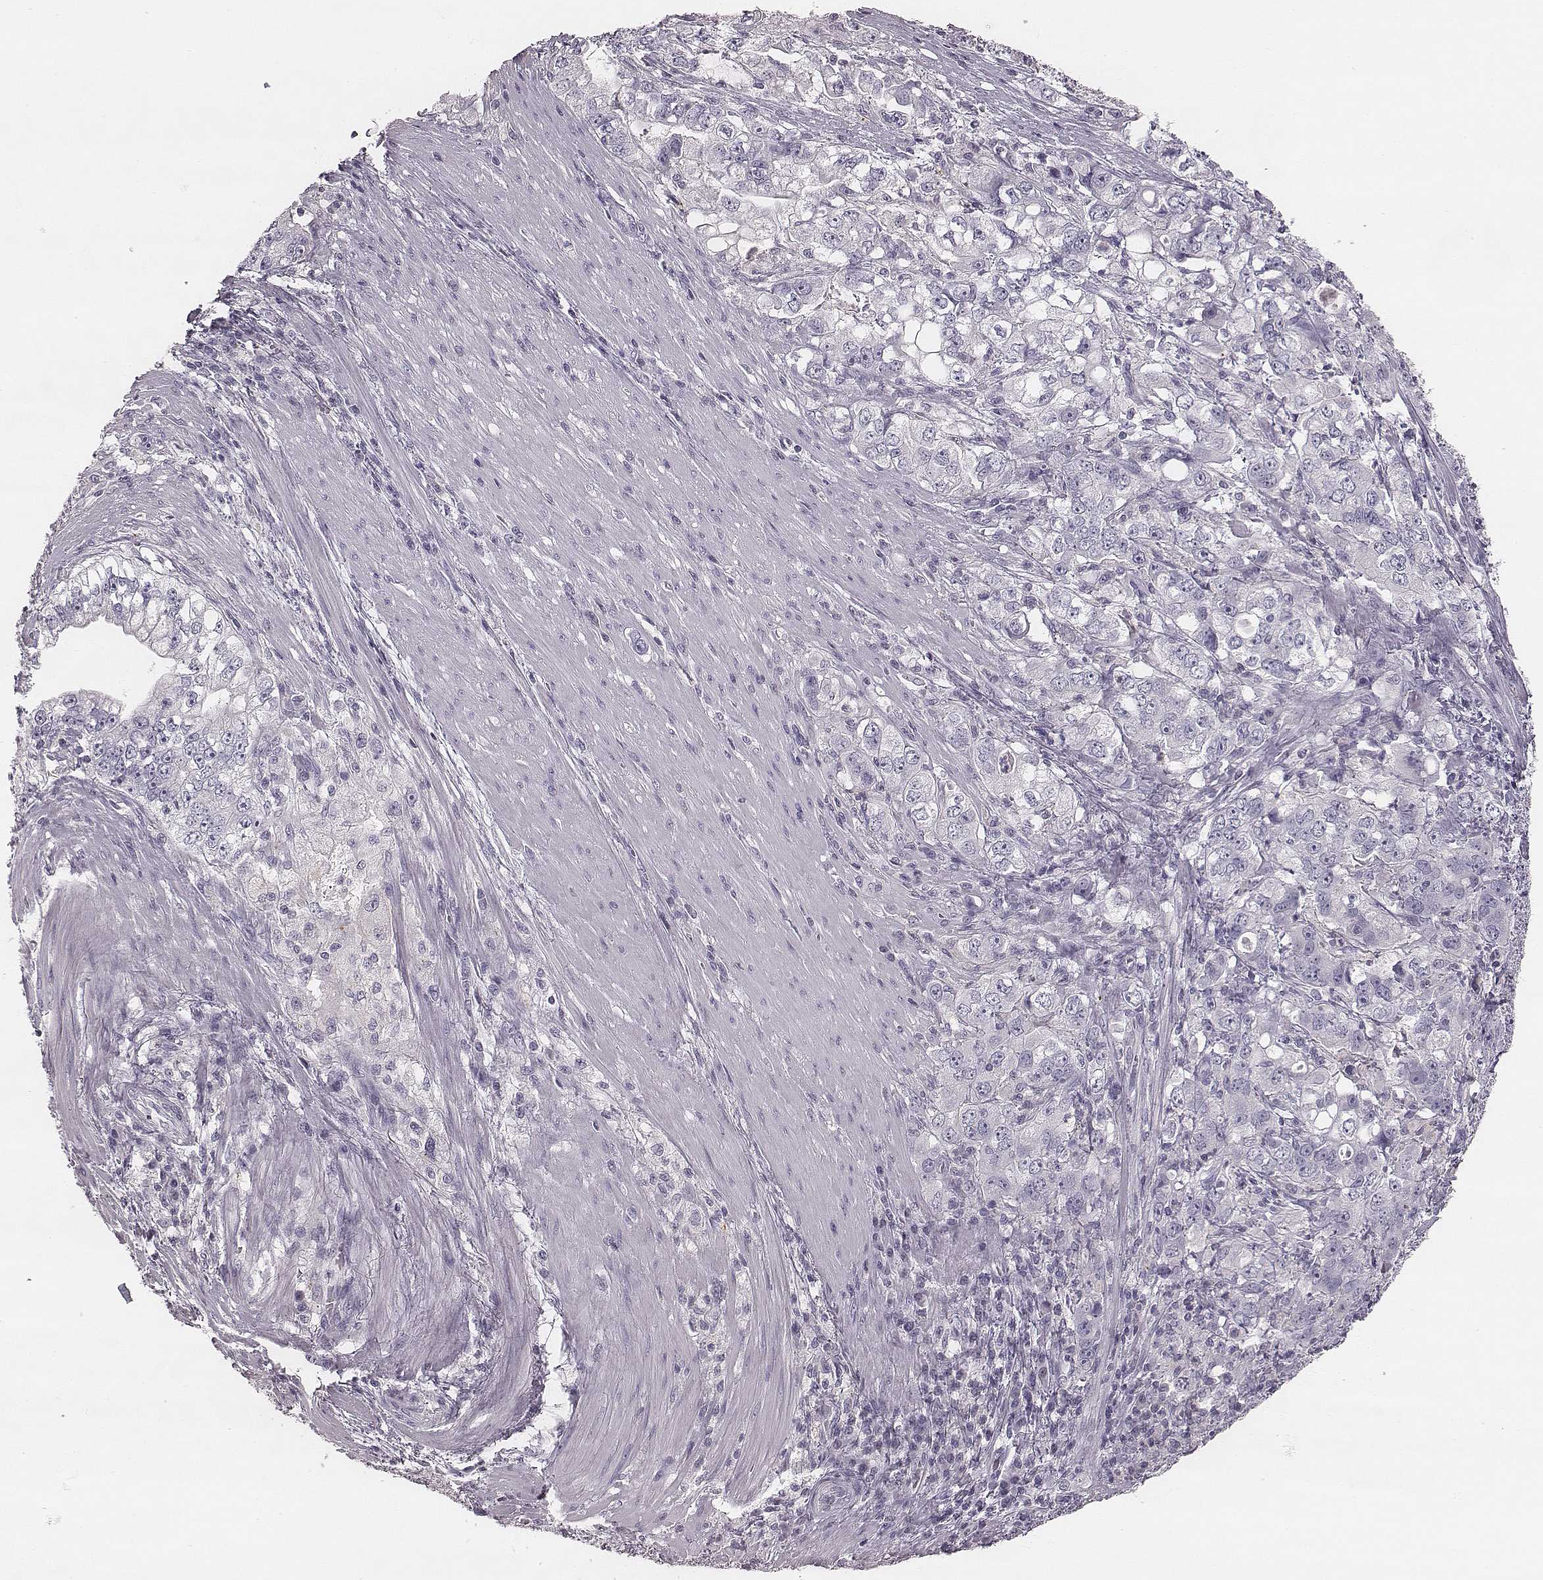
{"staining": {"intensity": "negative", "quantity": "none", "location": "none"}, "tissue": "stomach cancer", "cell_type": "Tumor cells", "image_type": "cancer", "snomed": [{"axis": "morphology", "description": "Adenocarcinoma, NOS"}, {"axis": "topography", "description": "Stomach, lower"}], "caption": "The micrograph exhibits no staining of tumor cells in stomach cancer.", "gene": "ZNF365", "patient": {"sex": "female", "age": 72}}